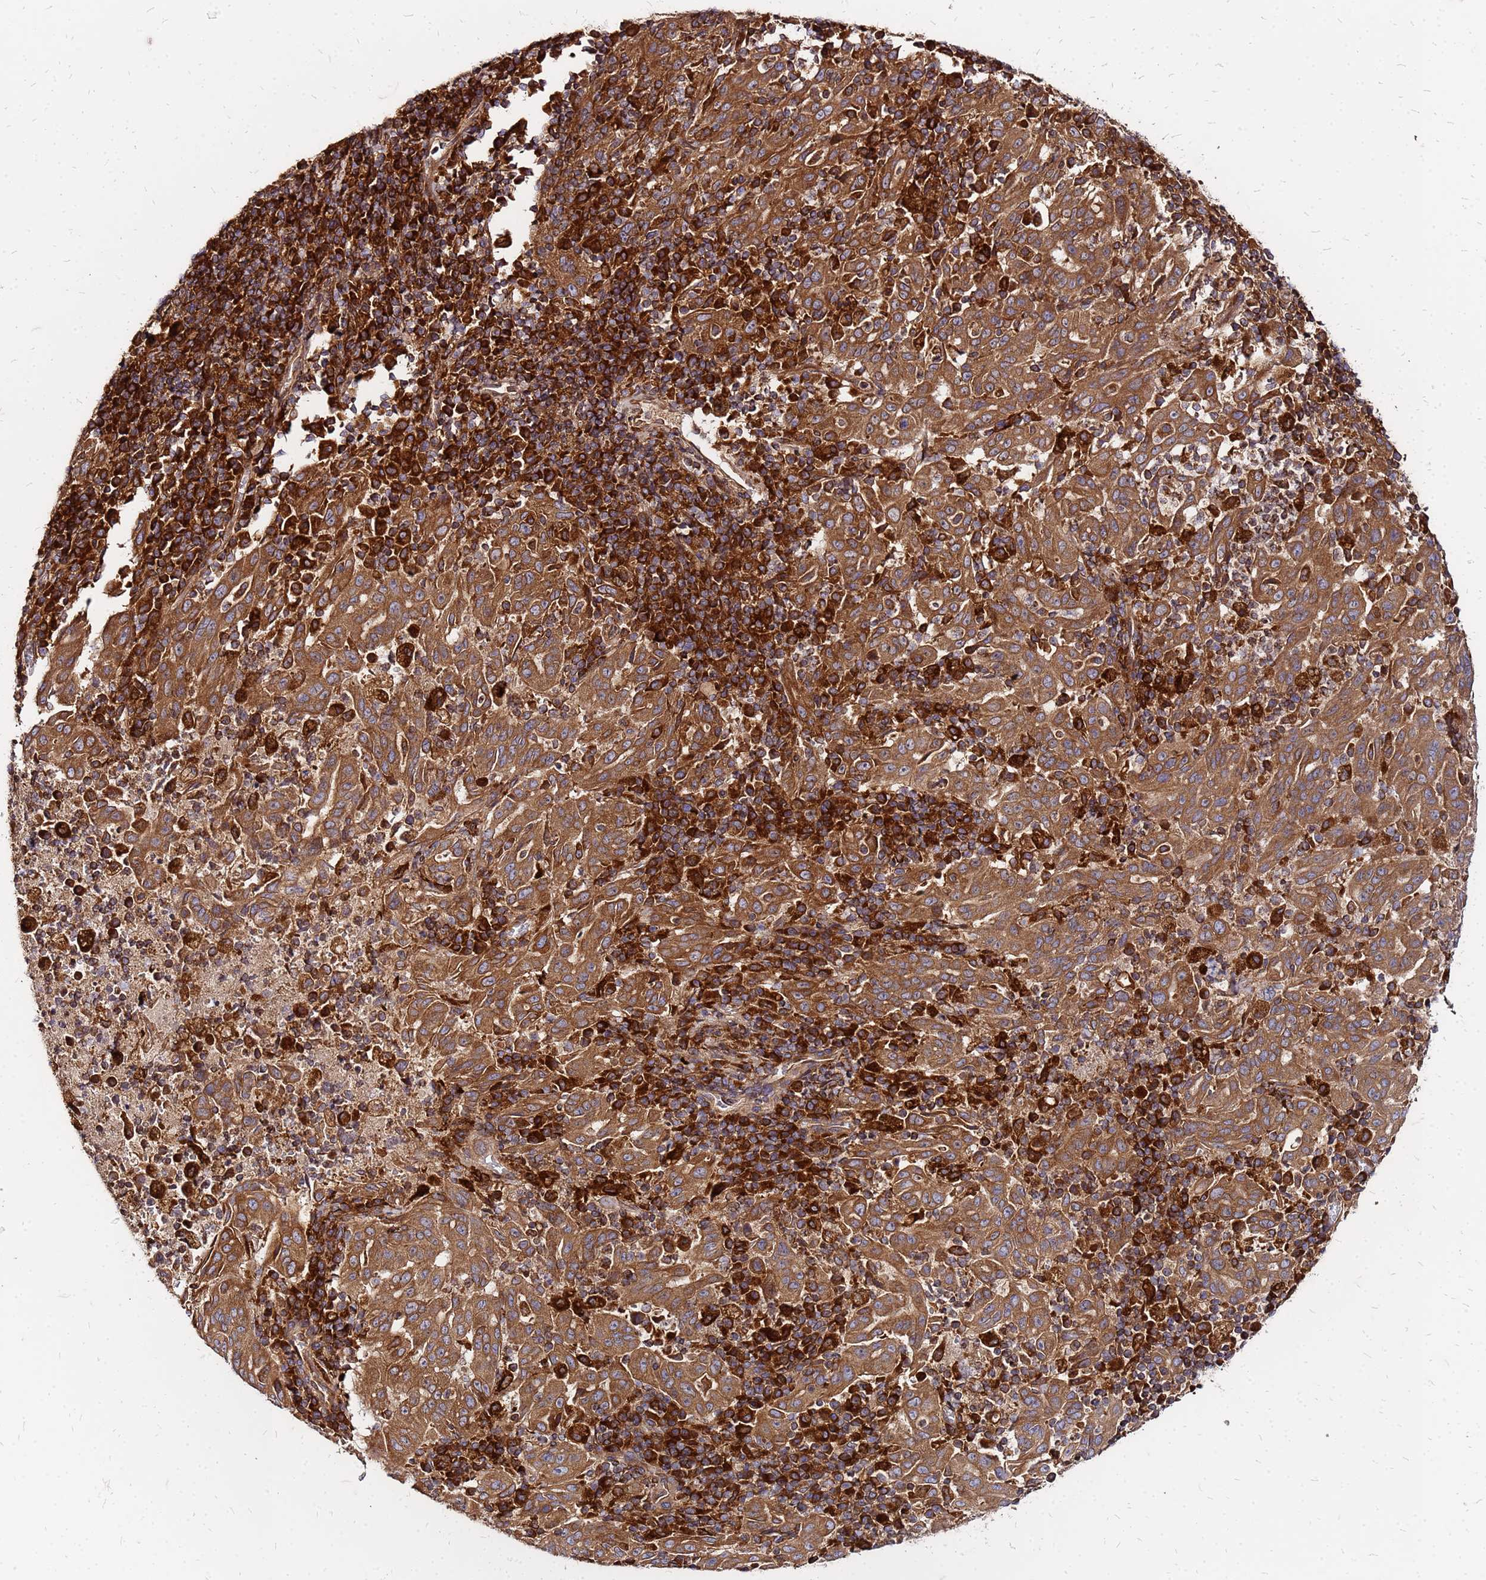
{"staining": {"intensity": "moderate", "quantity": ">75%", "location": "cytoplasmic/membranous"}, "tissue": "pancreatic cancer", "cell_type": "Tumor cells", "image_type": "cancer", "snomed": [{"axis": "morphology", "description": "Adenocarcinoma, NOS"}, {"axis": "topography", "description": "Pancreas"}], "caption": "Immunohistochemical staining of adenocarcinoma (pancreatic) demonstrates medium levels of moderate cytoplasmic/membranous expression in approximately >75% of tumor cells. The protein of interest is stained brown, and the nuclei are stained in blue (DAB IHC with brightfield microscopy, high magnification).", "gene": "CYBC1", "patient": {"sex": "male", "age": 63}}